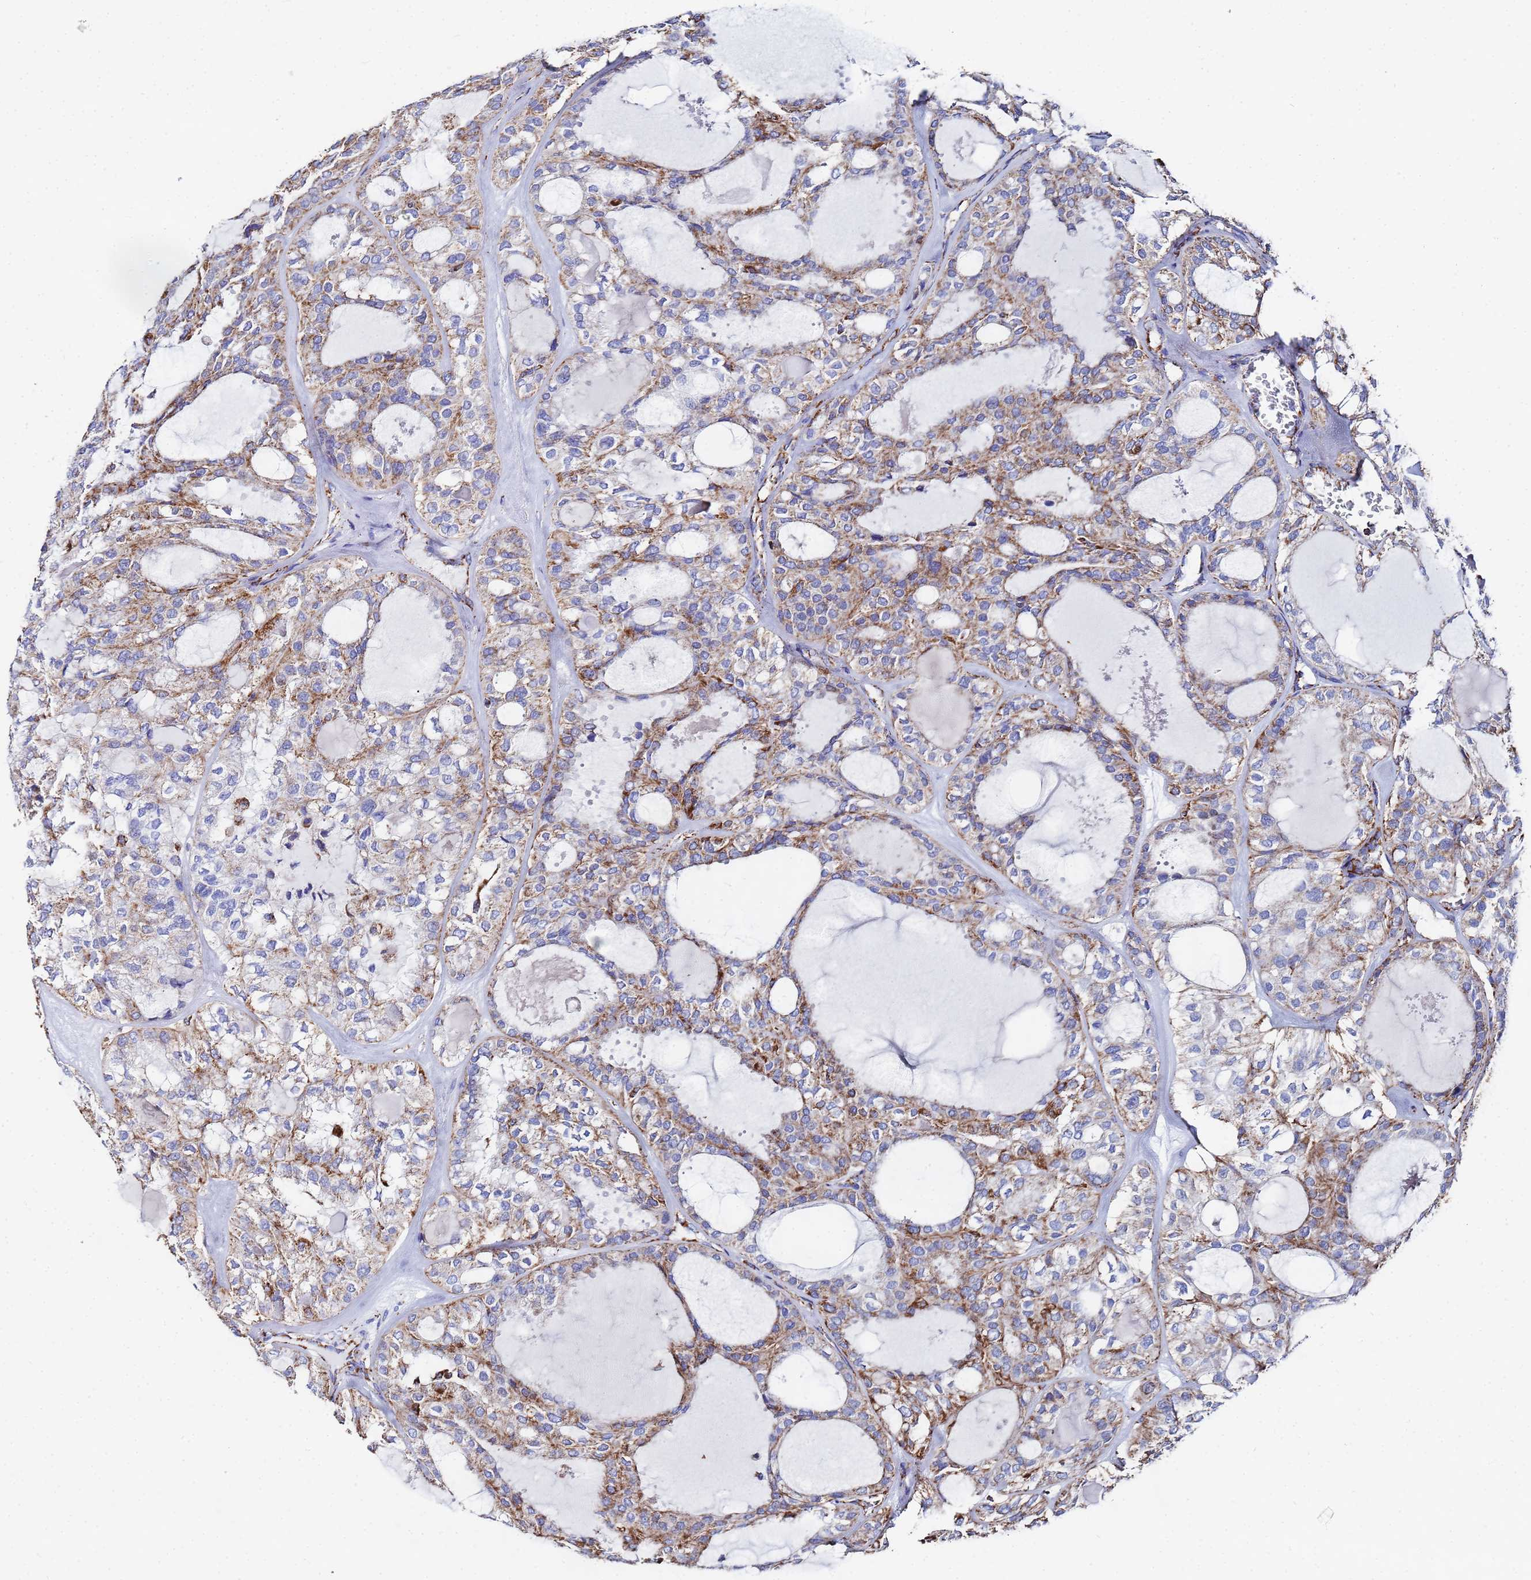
{"staining": {"intensity": "moderate", "quantity": "25%-75%", "location": "cytoplasmic/membranous"}, "tissue": "thyroid cancer", "cell_type": "Tumor cells", "image_type": "cancer", "snomed": [{"axis": "morphology", "description": "Follicular adenoma carcinoma, NOS"}, {"axis": "topography", "description": "Thyroid gland"}], "caption": "A photomicrograph showing moderate cytoplasmic/membranous positivity in about 25%-75% of tumor cells in thyroid cancer (follicular adenoma carcinoma), as visualized by brown immunohistochemical staining.", "gene": "GLUD1", "patient": {"sex": "male", "age": 75}}